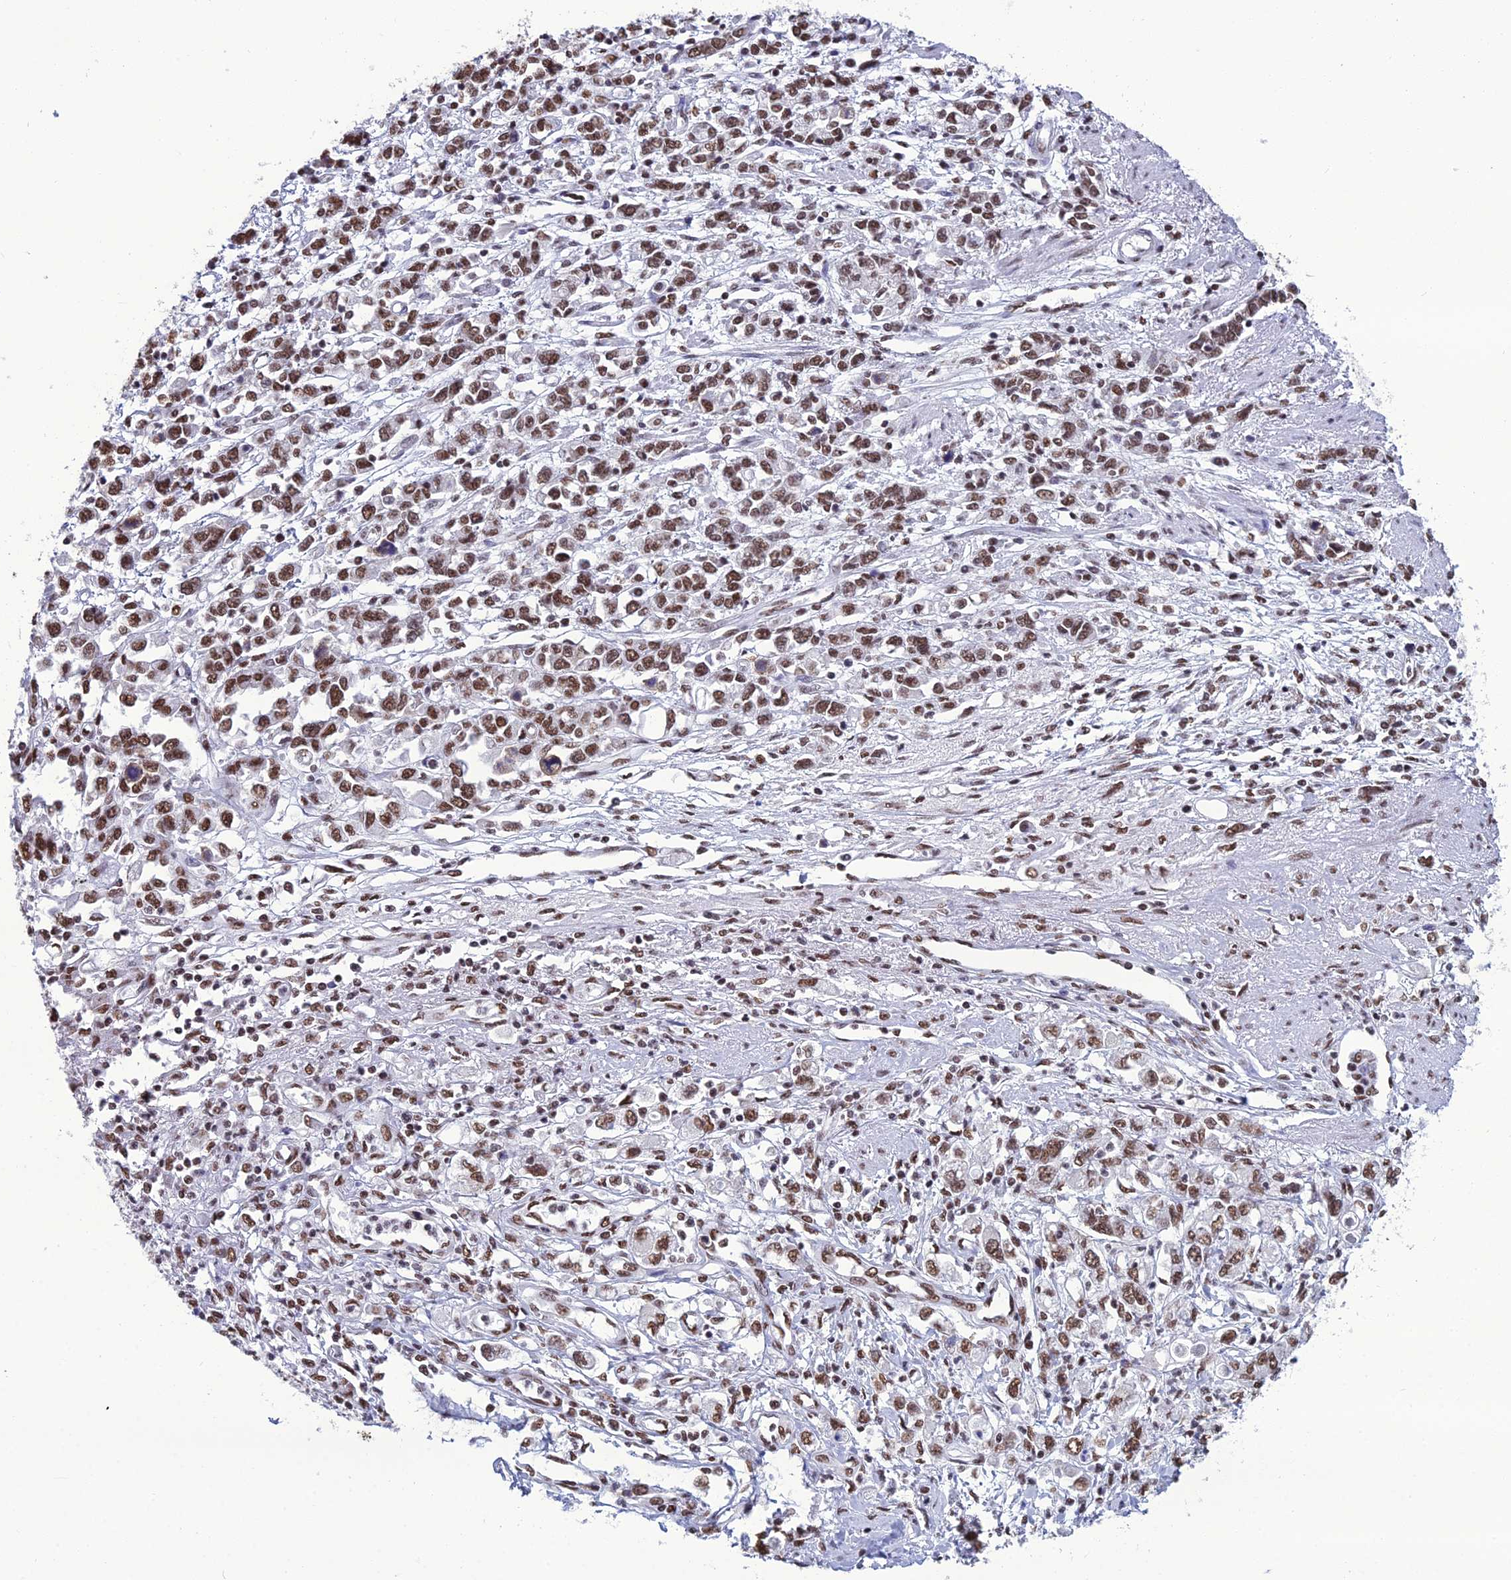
{"staining": {"intensity": "moderate", "quantity": ">75%", "location": "nuclear"}, "tissue": "stomach cancer", "cell_type": "Tumor cells", "image_type": "cancer", "snomed": [{"axis": "morphology", "description": "Adenocarcinoma, NOS"}, {"axis": "topography", "description": "Stomach"}], "caption": "Moderate nuclear protein staining is seen in about >75% of tumor cells in adenocarcinoma (stomach).", "gene": "PRAMEF12", "patient": {"sex": "female", "age": 76}}